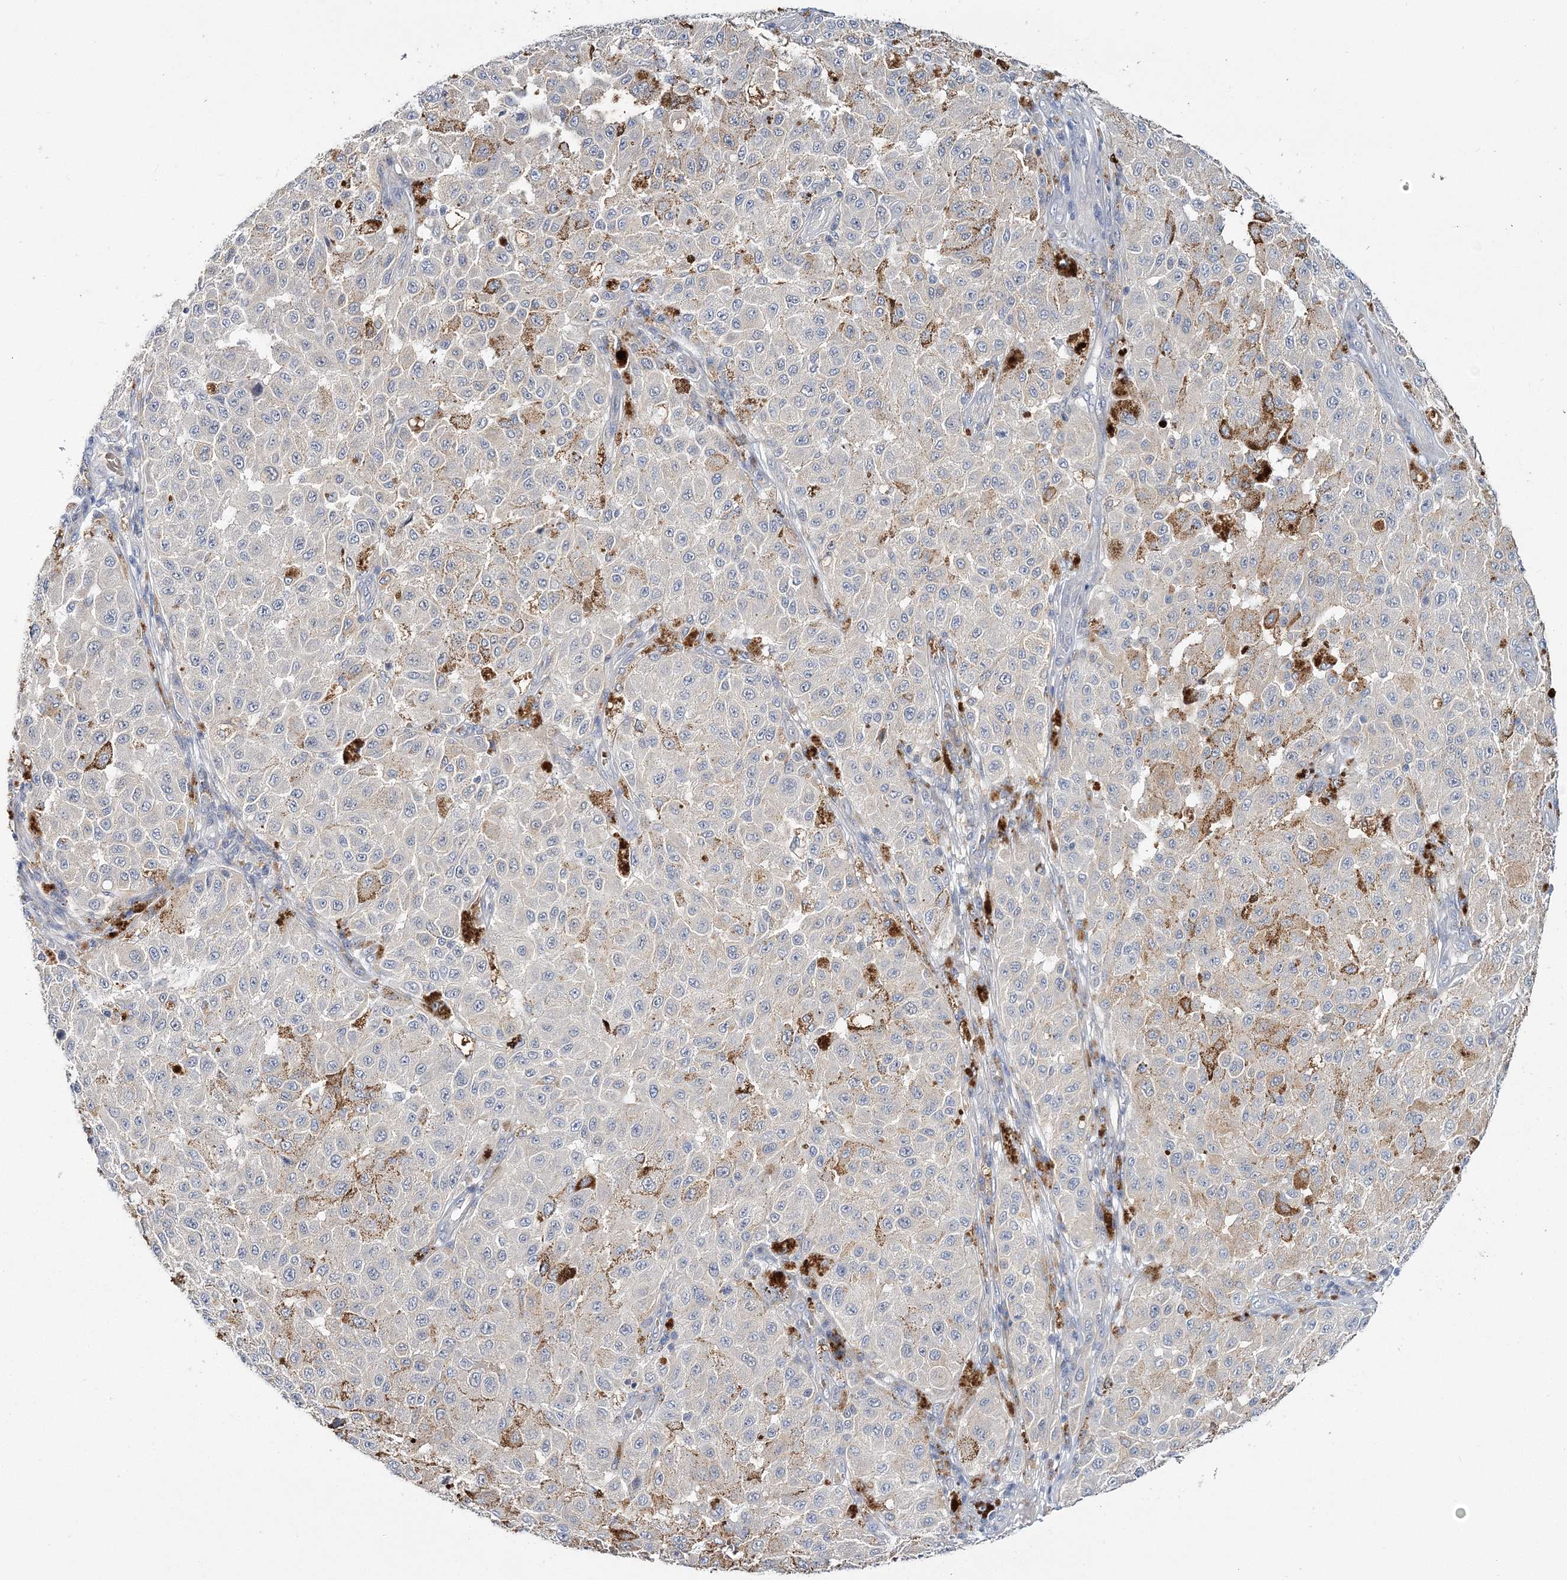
{"staining": {"intensity": "moderate", "quantity": "<25%", "location": "cytoplasmic/membranous"}, "tissue": "melanoma", "cell_type": "Tumor cells", "image_type": "cancer", "snomed": [{"axis": "morphology", "description": "Malignant melanoma, NOS"}, {"axis": "topography", "description": "Skin"}], "caption": "Protein staining of malignant melanoma tissue displays moderate cytoplasmic/membranous staining in approximately <25% of tumor cells.", "gene": "ATP11B", "patient": {"sex": "female", "age": 64}}